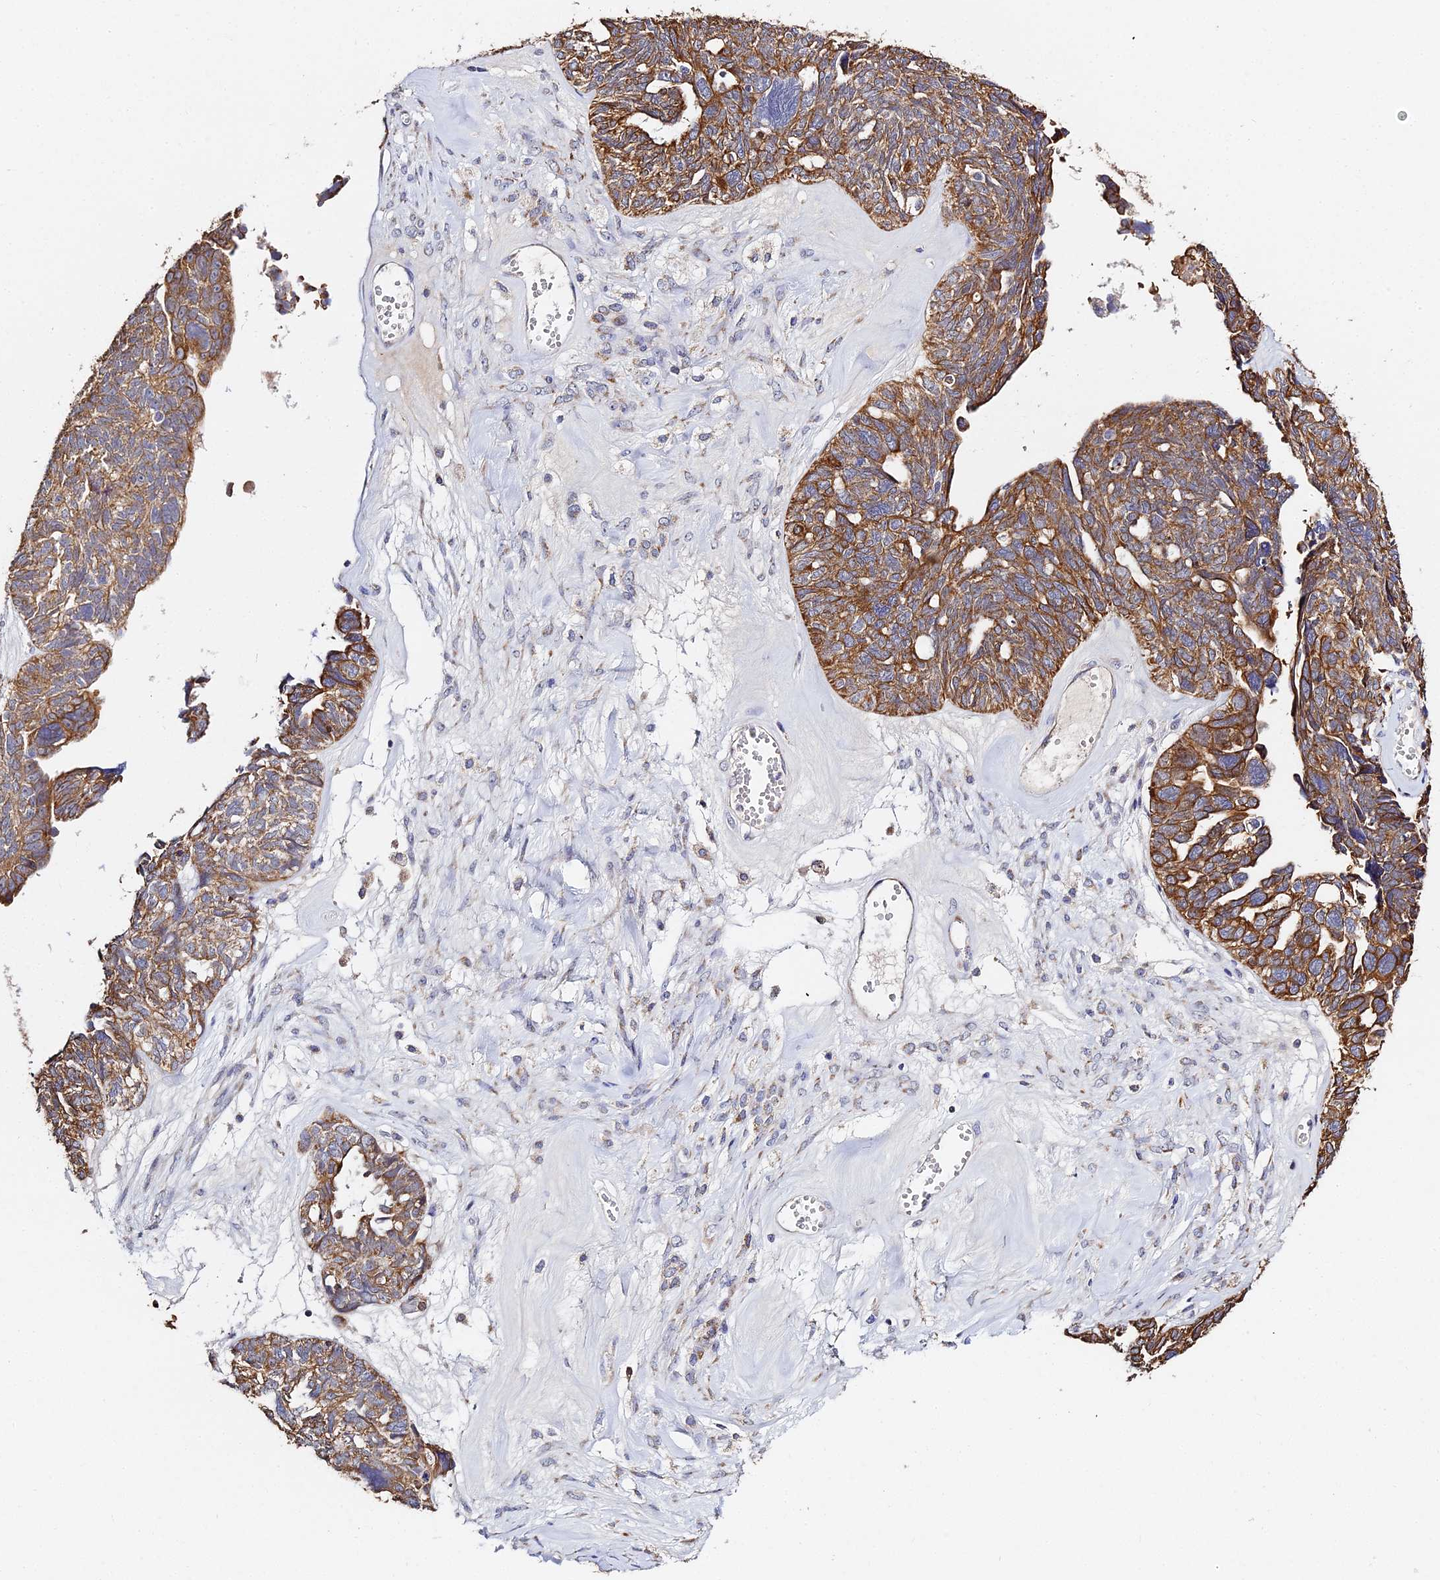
{"staining": {"intensity": "moderate", "quantity": ">75%", "location": "cytoplasmic/membranous"}, "tissue": "ovarian cancer", "cell_type": "Tumor cells", "image_type": "cancer", "snomed": [{"axis": "morphology", "description": "Cystadenocarcinoma, serous, NOS"}, {"axis": "topography", "description": "Ovary"}], "caption": "Immunohistochemical staining of ovarian serous cystadenocarcinoma displays moderate cytoplasmic/membranous protein expression in approximately >75% of tumor cells.", "gene": "ZXDA", "patient": {"sex": "female", "age": 79}}